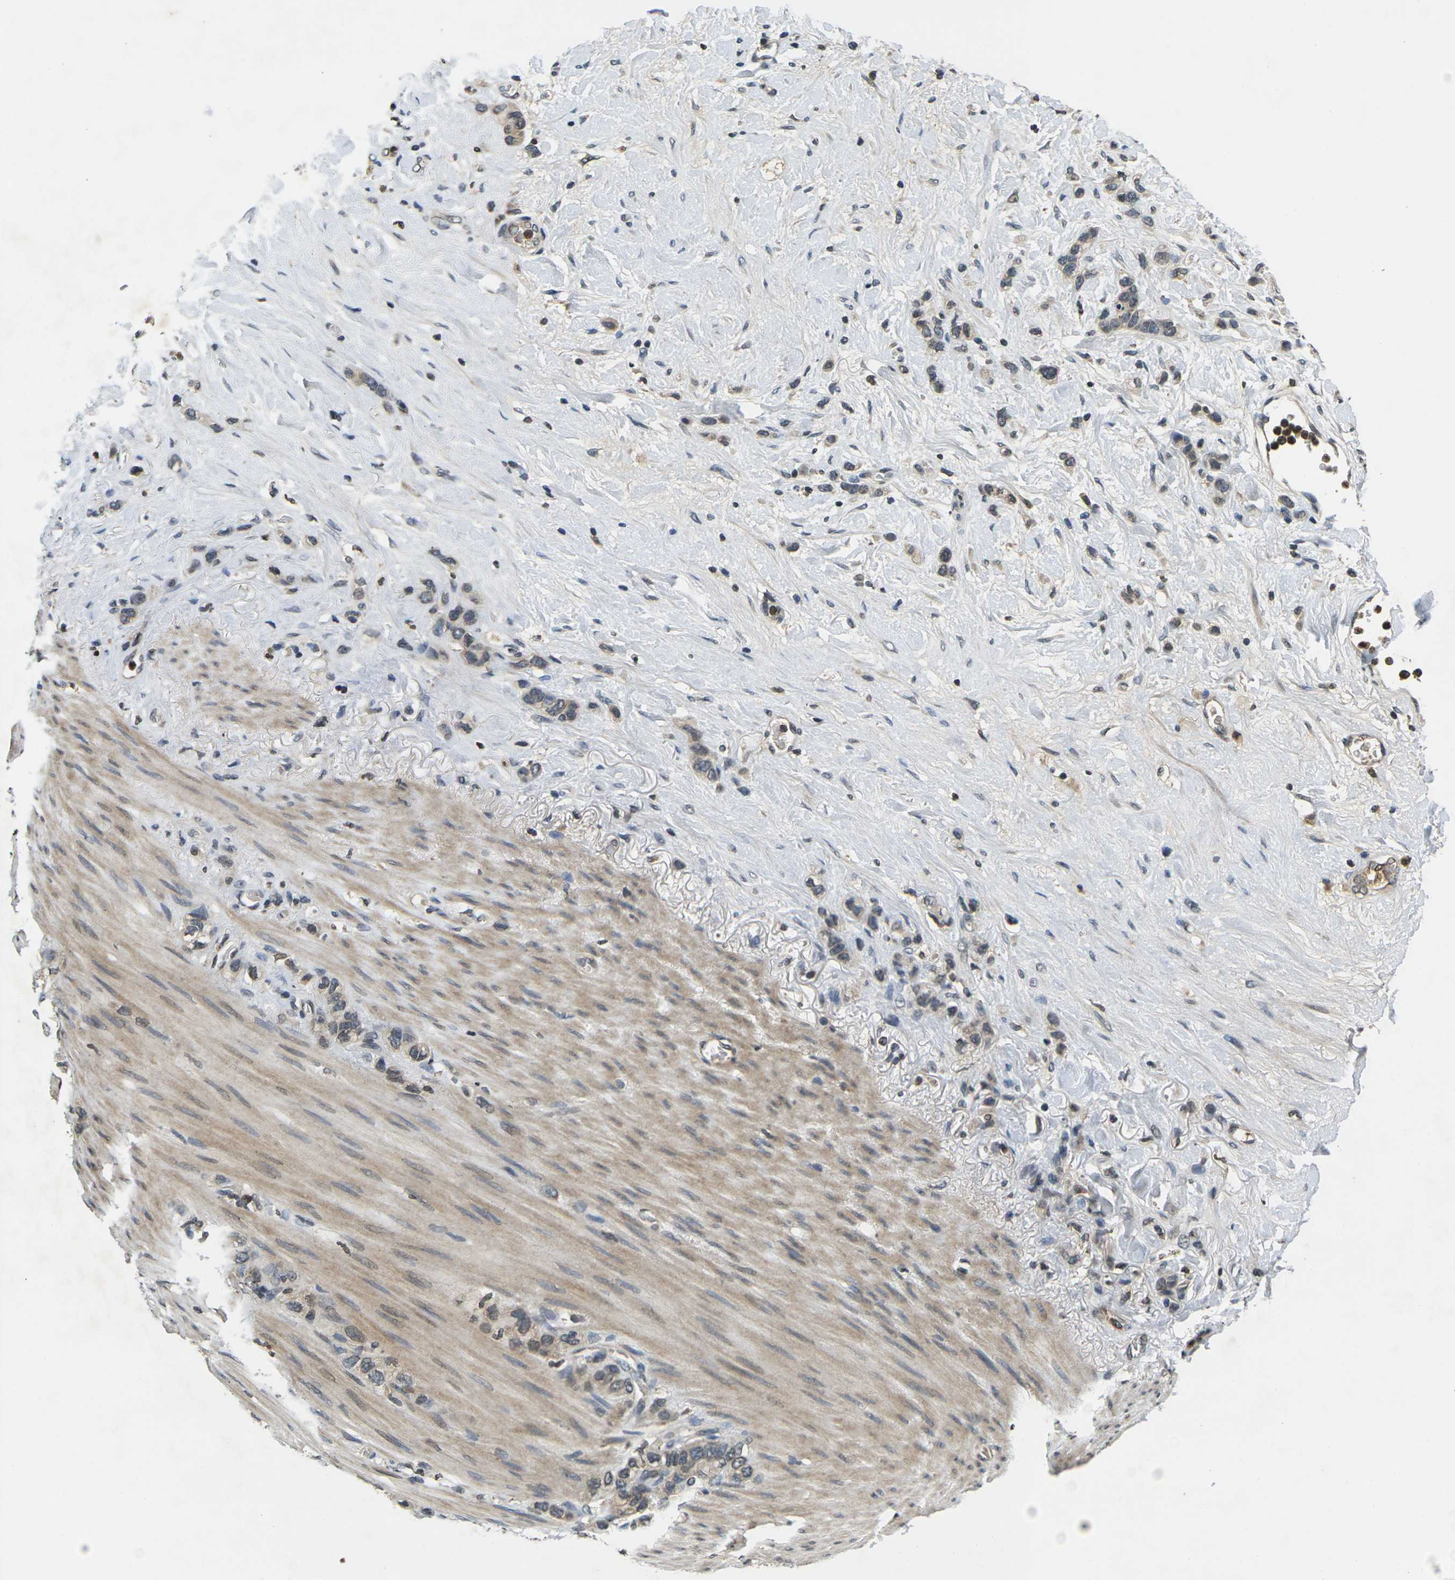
{"staining": {"intensity": "negative", "quantity": "none", "location": "none"}, "tissue": "stomach cancer", "cell_type": "Tumor cells", "image_type": "cancer", "snomed": [{"axis": "morphology", "description": "Adenocarcinoma, NOS"}, {"axis": "morphology", "description": "Adenocarcinoma, High grade"}, {"axis": "topography", "description": "Stomach, upper"}, {"axis": "topography", "description": "Stomach, lower"}], "caption": "An image of human adenocarcinoma (high-grade) (stomach) is negative for staining in tumor cells. (Immunohistochemistry, brightfield microscopy, high magnification).", "gene": "C1QC", "patient": {"sex": "female", "age": 65}}